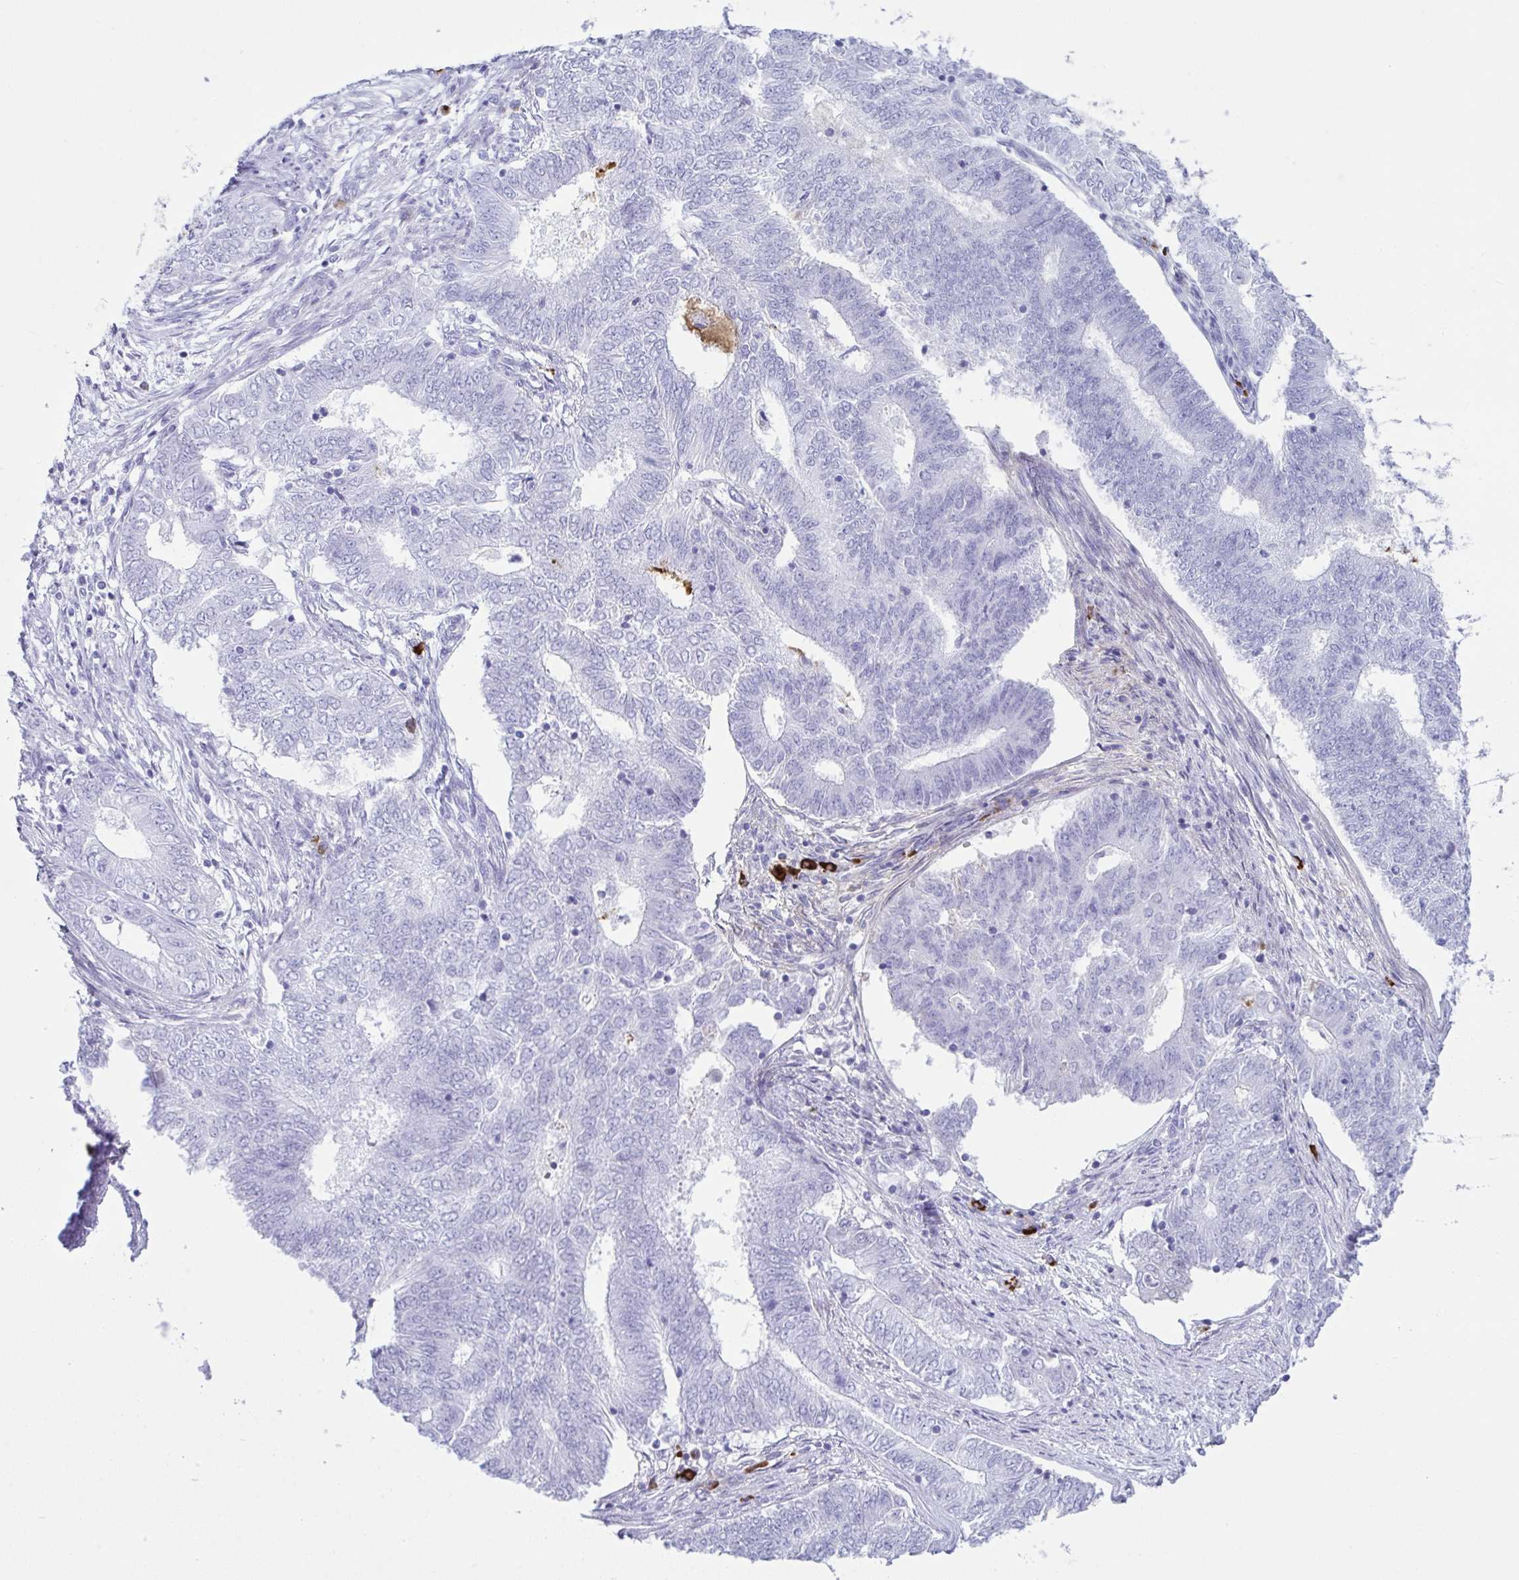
{"staining": {"intensity": "negative", "quantity": "none", "location": "none"}, "tissue": "endometrial cancer", "cell_type": "Tumor cells", "image_type": "cancer", "snomed": [{"axis": "morphology", "description": "Adenocarcinoma, NOS"}, {"axis": "topography", "description": "Endometrium"}], "caption": "Tumor cells are negative for brown protein staining in endometrial cancer (adenocarcinoma).", "gene": "JCHAIN", "patient": {"sex": "female", "age": 62}}